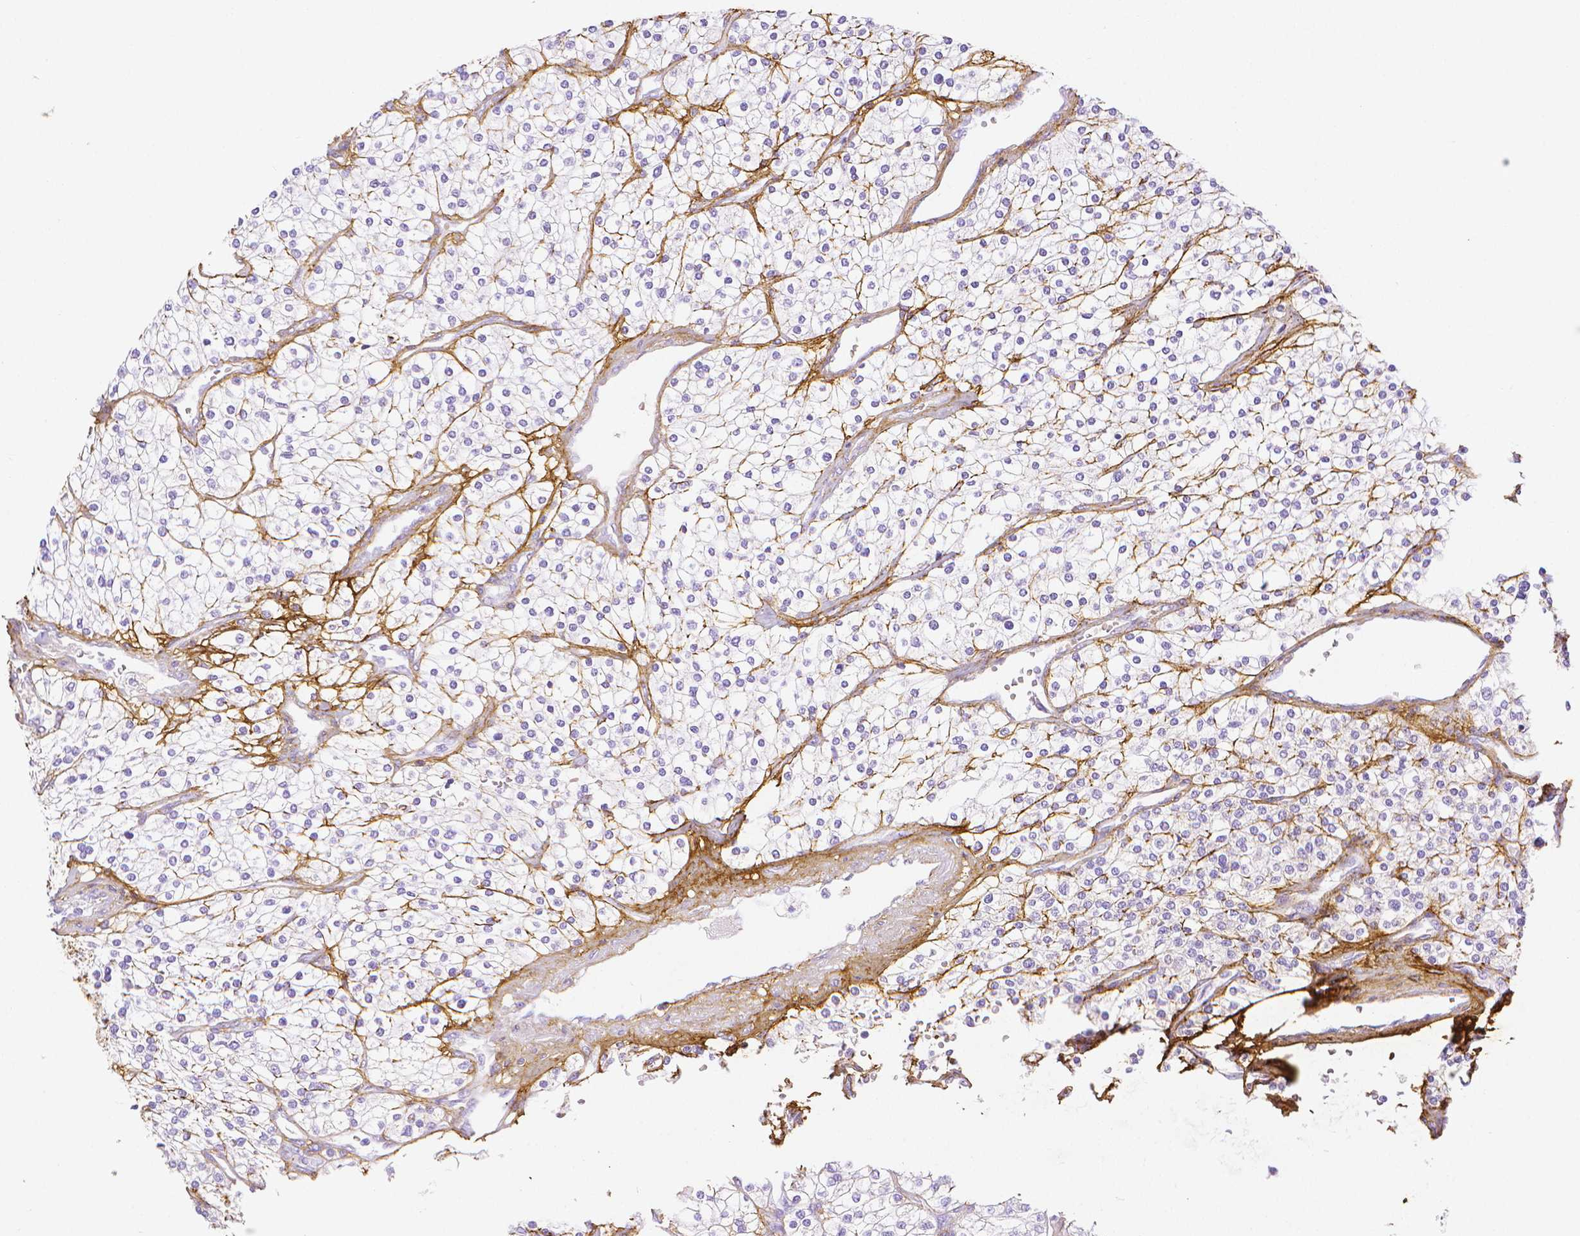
{"staining": {"intensity": "negative", "quantity": "none", "location": "none"}, "tissue": "renal cancer", "cell_type": "Tumor cells", "image_type": "cancer", "snomed": [{"axis": "morphology", "description": "Adenocarcinoma, NOS"}, {"axis": "topography", "description": "Kidney"}], "caption": "Adenocarcinoma (renal) was stained to show a protein in brown. There is no significant staining in tumor cells.", "gene": "FBN1", "patient": {"sex": "male", "age": 80}}